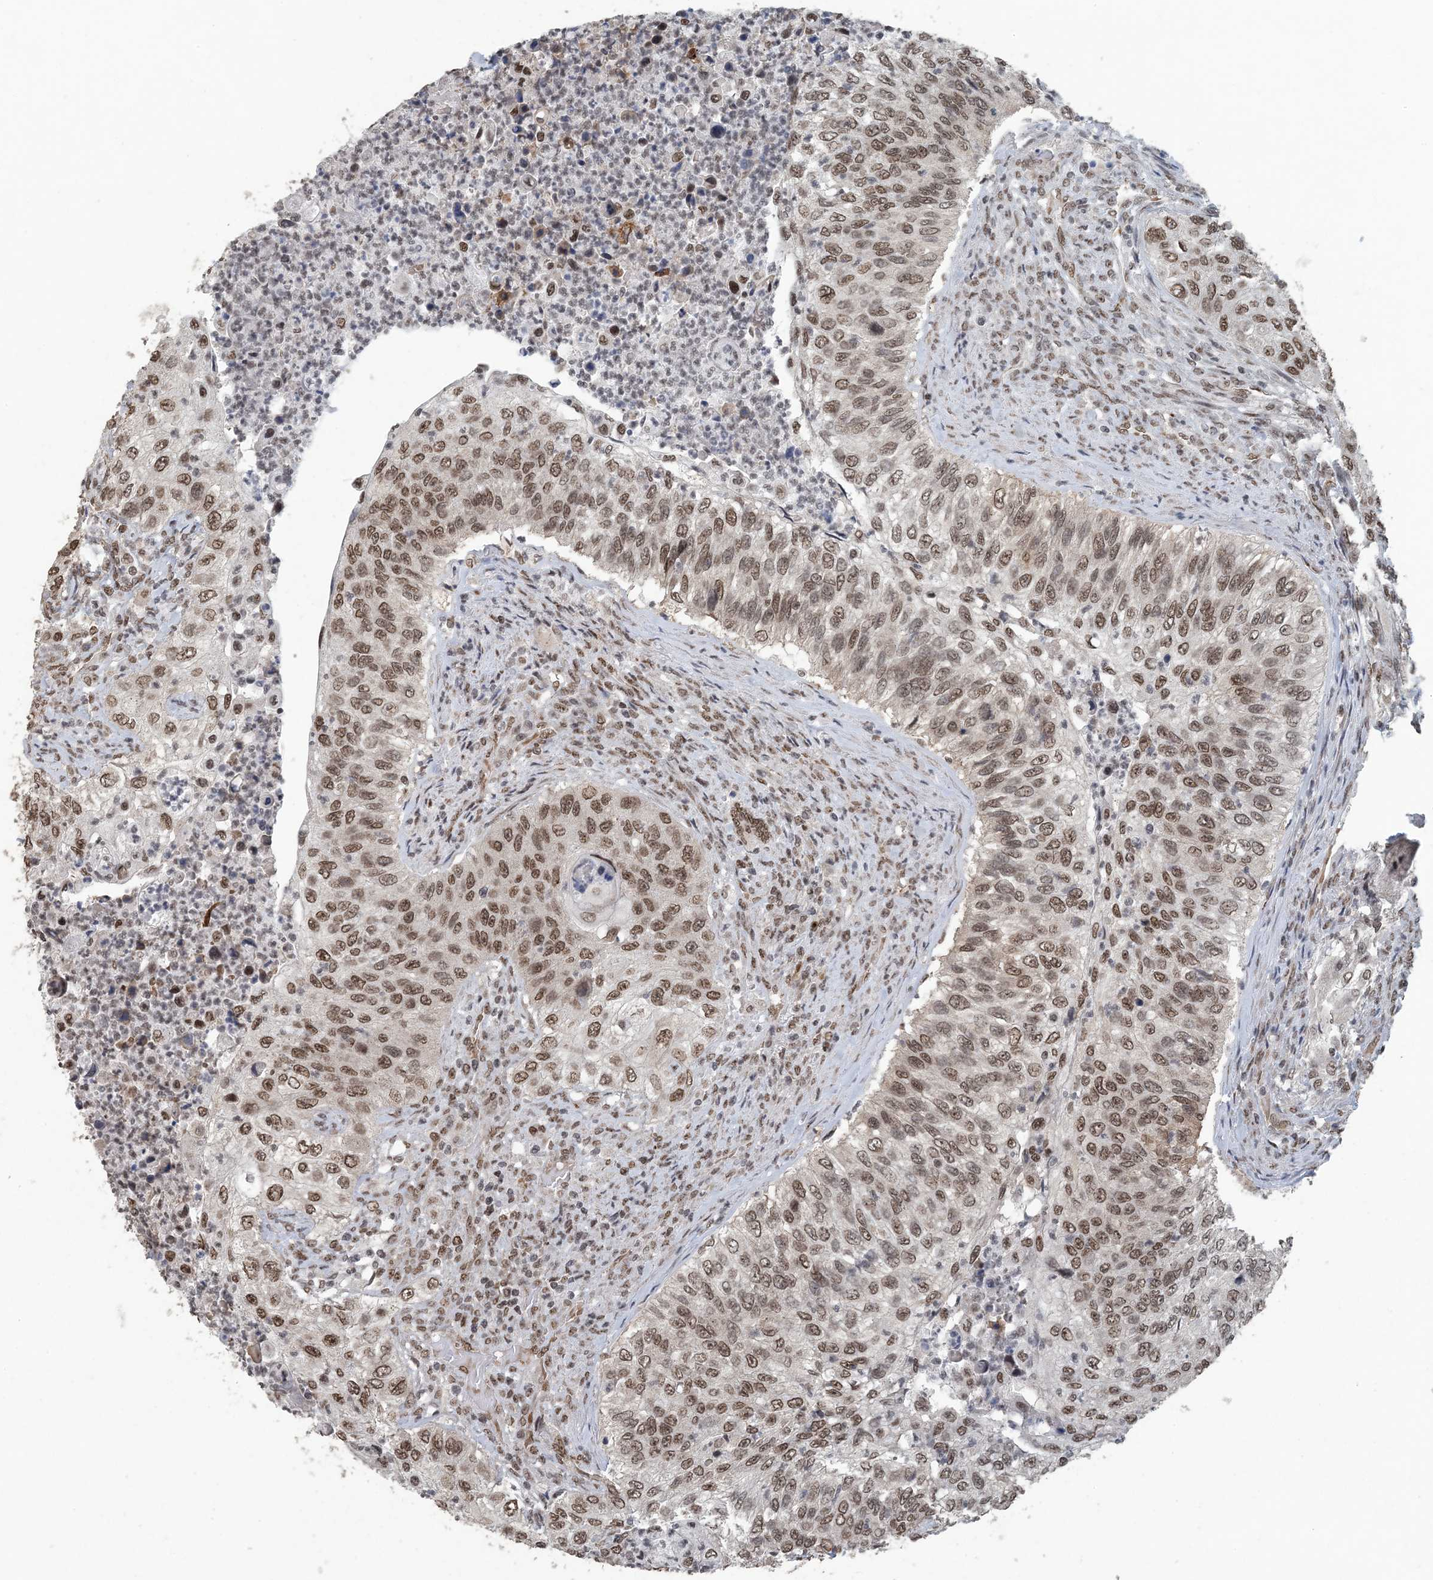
{"staining": {"intensity": "moderate", "quantity": ">75%", "location": "nuclear"}, "tissue": "urothelial cancer", "cell_type": "Tumor cells", "image_type": "cancer", "snomed": [{"axis": "morphology", "description": "Urothelial carcinoma, High grade"}, {"axis": "topography", "description": "Urinary bladder"}], "caption": "High-grade urothelial carcinoma stained with DAB immunohistochemistry (IHC) exhibits medium levels of moderate nuclear positivity in approximately >75% of tumor cells.", "gene": "MBD2", "patient": {"sex": "female", "age": 60}}